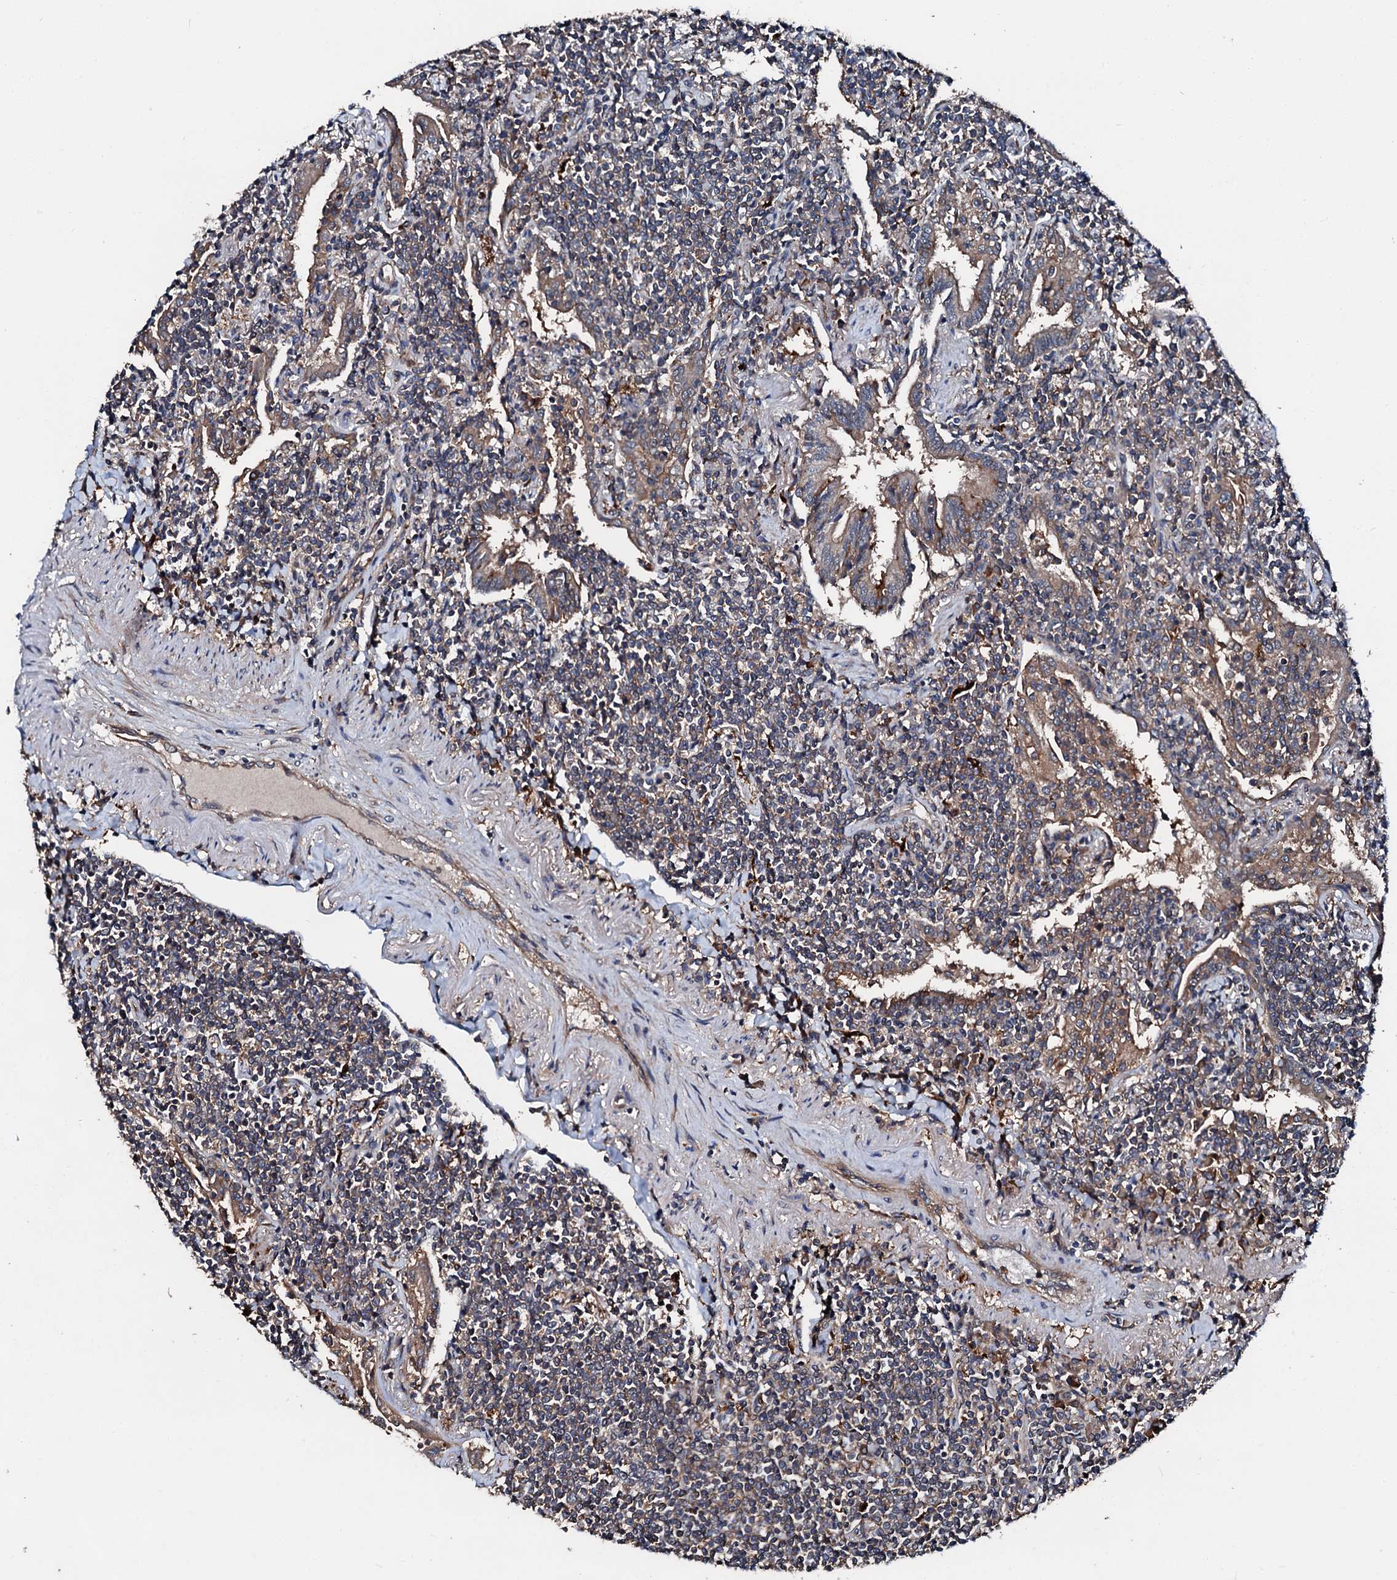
{"staining": {"intensity": "weak", "quantity": ">75%", "location": "cytoplasmic/membranous"}, "tissue": "lymphoma", "cell_type": "Tumor cells", "image_type": "cancer", "snomed": [{"axis": "morphology", "description": "Malignant lymphoma, non-Hodgkin's type, Low grade"}, {"axis": "topography", "description": "Lung"}], "caption": "Immunohistochemical staining of lymphoma shows low levels of weak cytoplasmic/membranous positivity in approximately >75% of tumor cells.", "gene": "FGD4", "patient": {"sex": "female", "age": 71}}